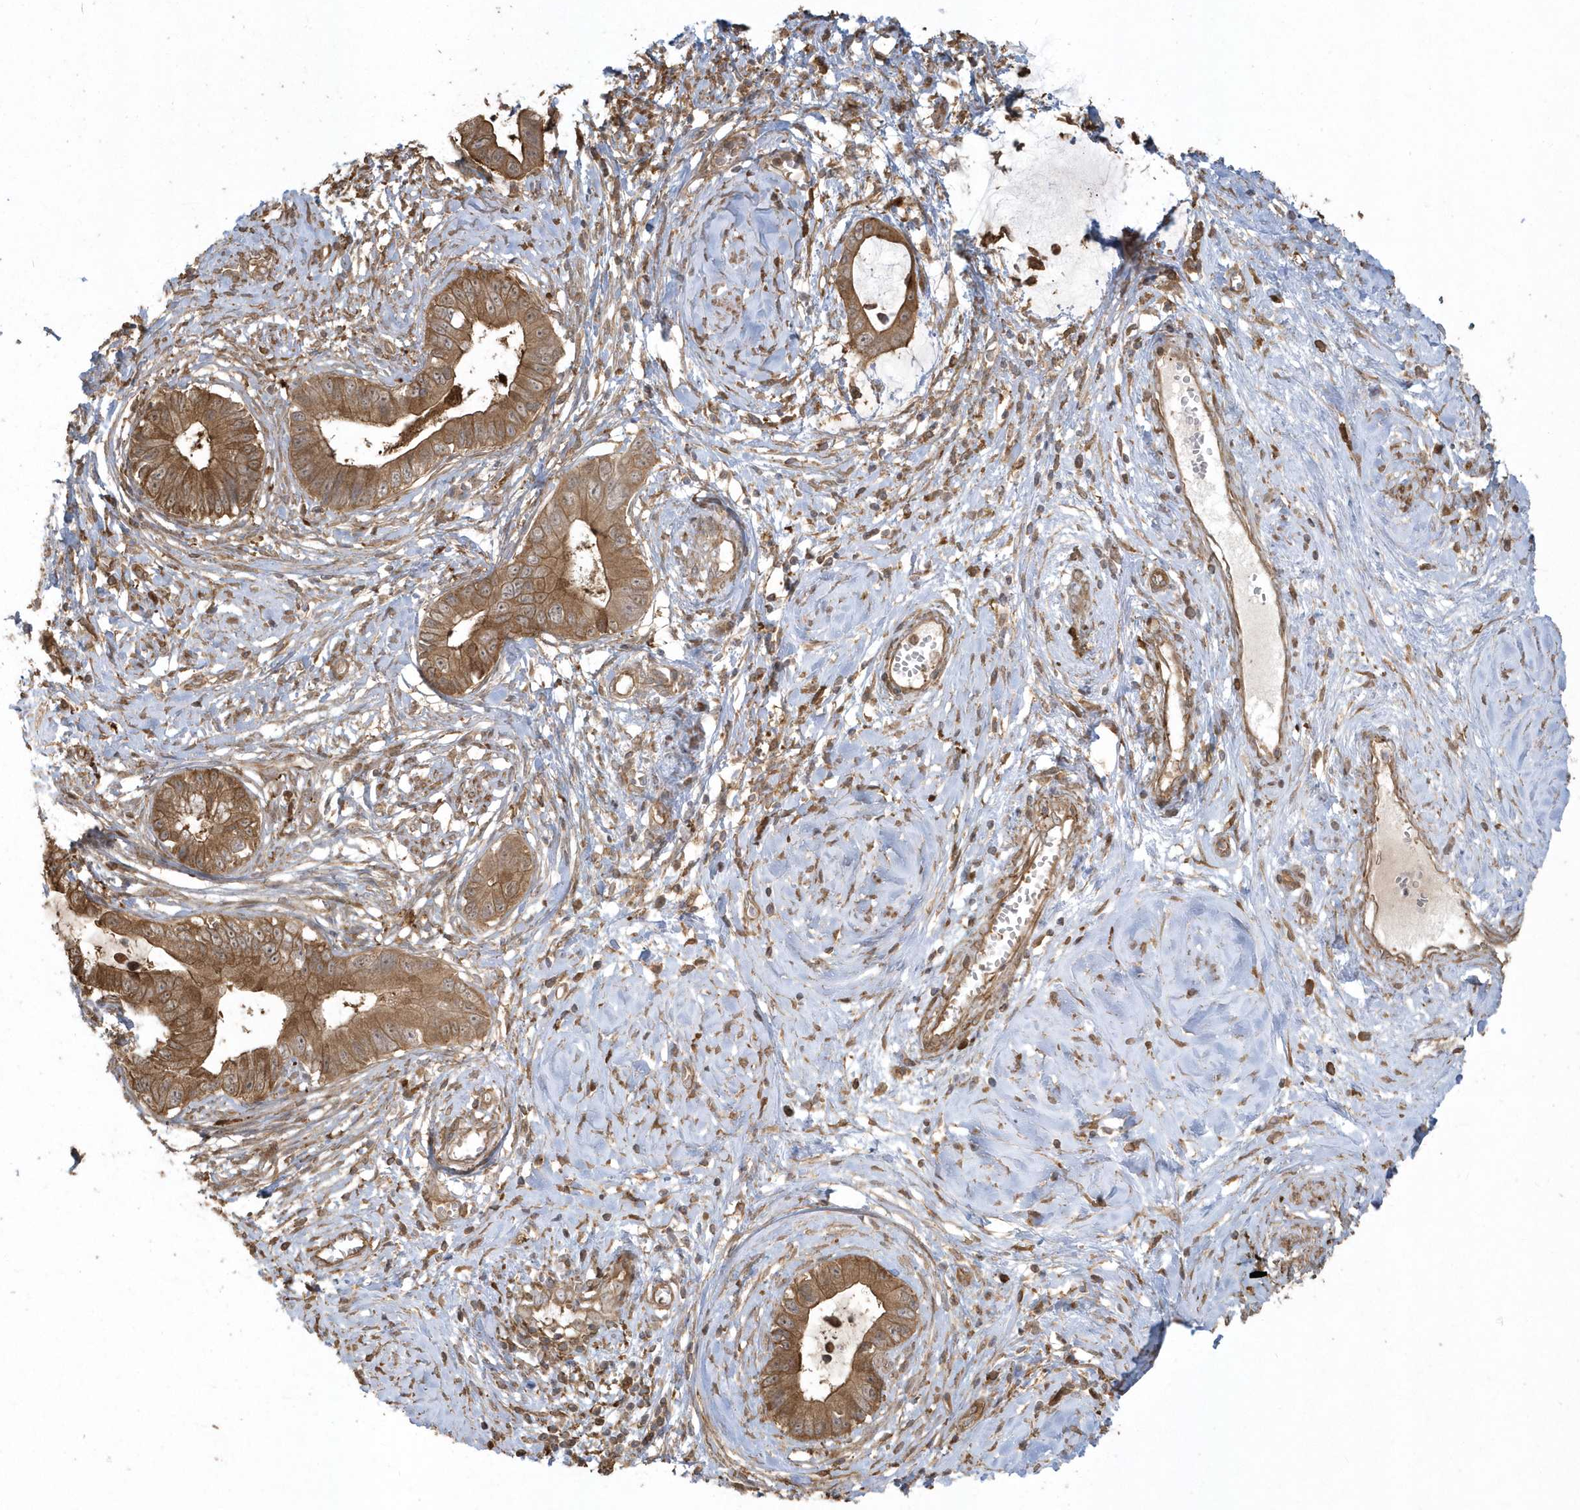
{"staining": {"intensity": "strong", "quantity": ">75%", "location": "cytoplasmic/membranous"}, "tissue": "cervical cancer", "cell_type": "Tumor cells", "image_type": "cancer", "snomed": [{"axis": "morphology", "description": "Adenocarcinoma, NOS"}, {"axis": "topography", "description": "Cervix"}], "caption": "Adenocarcinoma (cervical) stained with DAB (3,3'-diaminobenzidine) immunohistochemistry demonstrates high levels of strong cytoplasmic/membranous staining in about >75% of tumor cells.", "gene": "HNMT", "patient": {"sex": "female", "age": 44}}